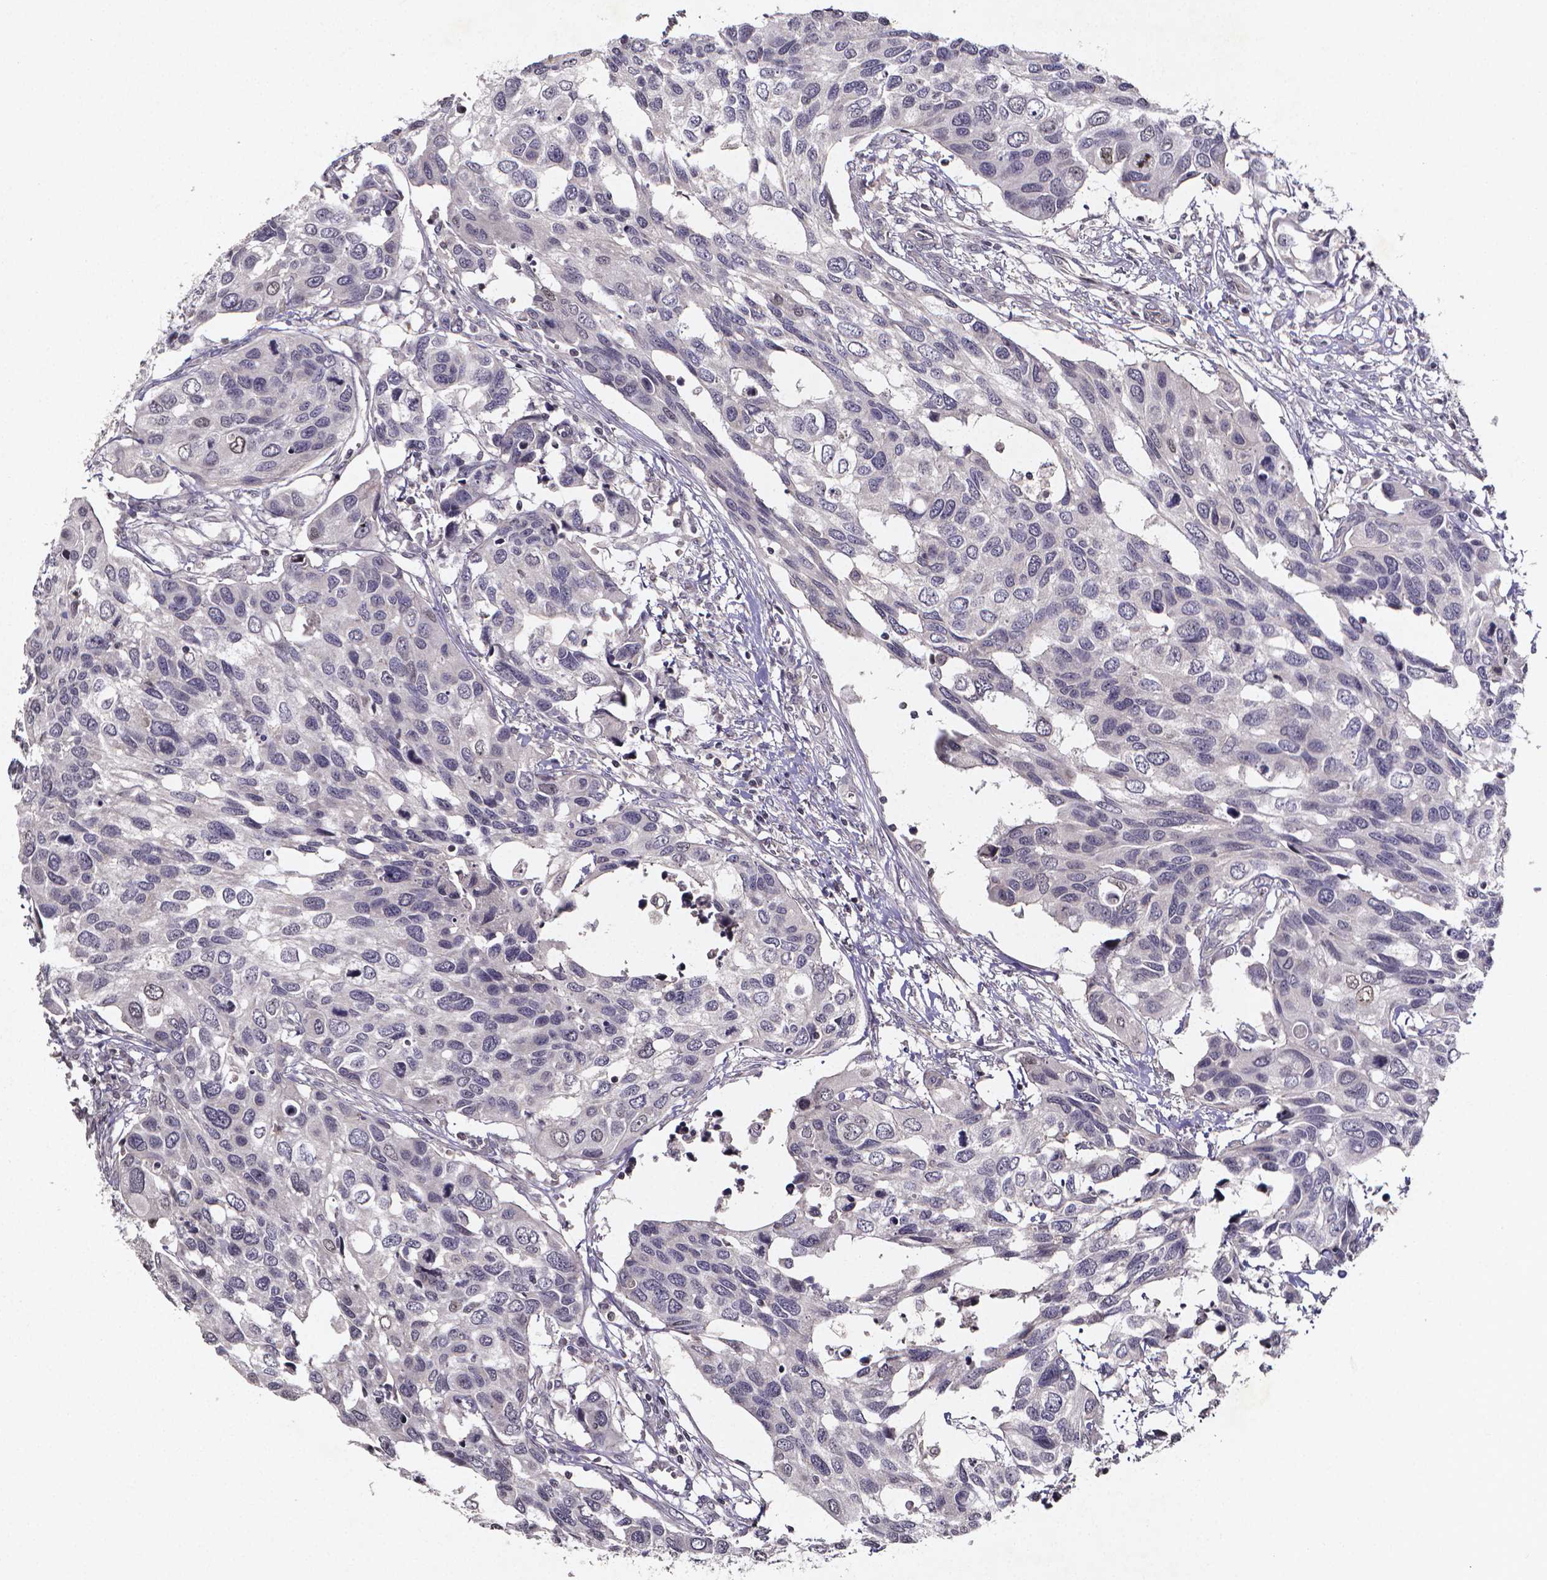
{"staining": {"intensity": "negative", "quantity": "none", "location": "none"}, "tissue": "urothelial cancer", "cell_type": "Tumor cells", "image_type": "cancer", "snomed": [{"axis": "morphology", "description": "Urothelial carcinoma, High grade"}, {"axis": "topography", "description": "Urinary bladder"}], "caption": "Immunohistochemical staining of human urothelial cancer reveals no significant positivity in tumor cells.", "gene": "TP73", "patient": {"sex": "male", "age": 60}}